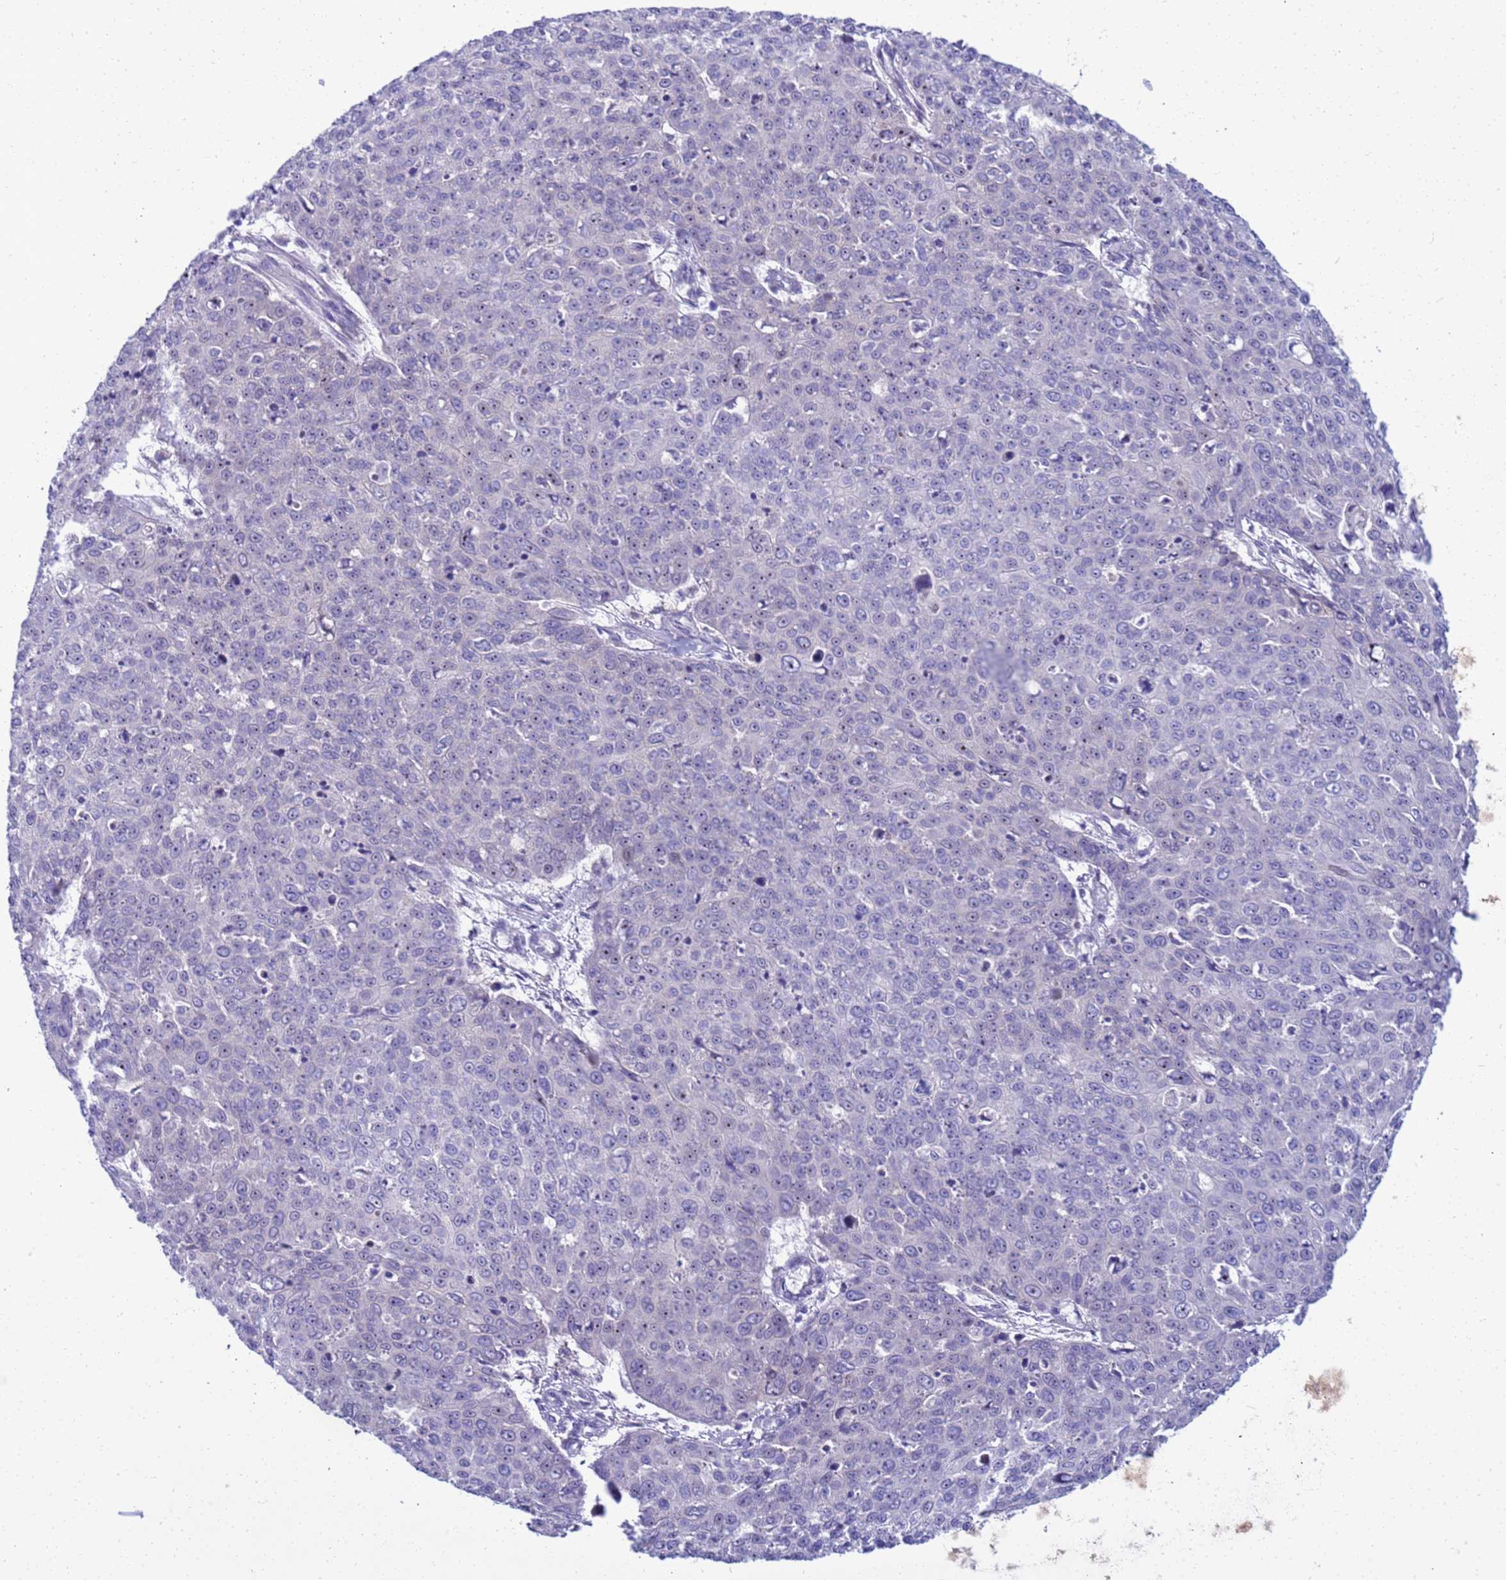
{"staining": {"intensity": "weak", "quantity": "<25%", "location": "nuclear"}, "tissue": "skin cancer", "cell_type": "Tumor cells", "image_type": "cancer", "snomed": [{"axis": "morphology", "description": "Squamous cell carcinoma, NOS"}, {"axis": "topography", "description": "Skin"}], "caption": "Skin squamous cell carcinoma was stained to show a protein in brown. There is no significant positivity in tumor cells.", "gene": "LRATD1", "patient": {"sex": "male", "age": 71}}